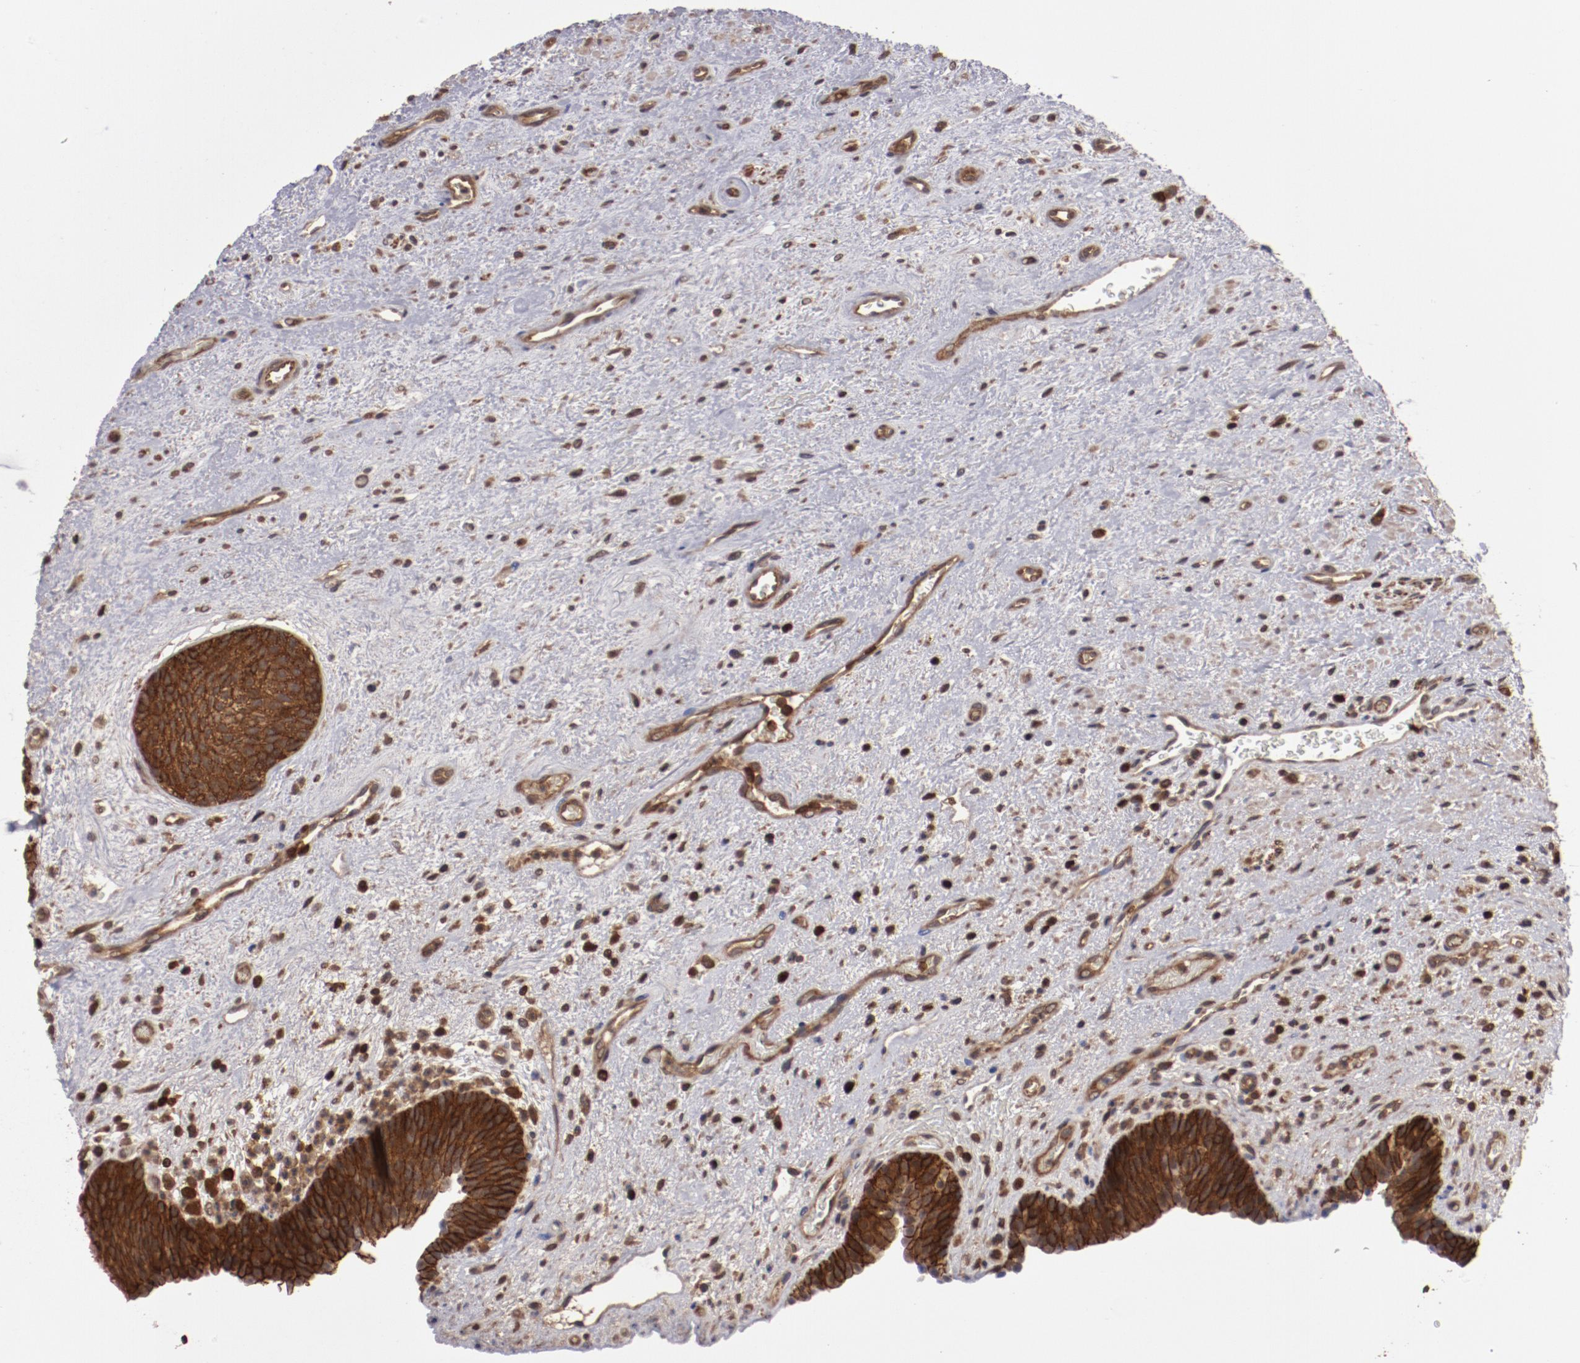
{"staining": {"intensity": "strong", "quantity": ">75%", "location": "cytoplasmic/membranous"}, "tissue": "urinary bladder", "cell_type": "Urothelial cells", "image_type": "normal", "snomed": [{"axis": "morphology", "description": "Normal tissue, NOS"}, {"axis": "topography", "description": "Urinary bladder"}], "caption": "Urinary bladder stained with a brown dye shows strong cytoplasmic/membranous positive staining in approximately >75% of urothelial cells.", "gene": "RPS6KA6", "patient": {"sex": "male", "age": 48}}